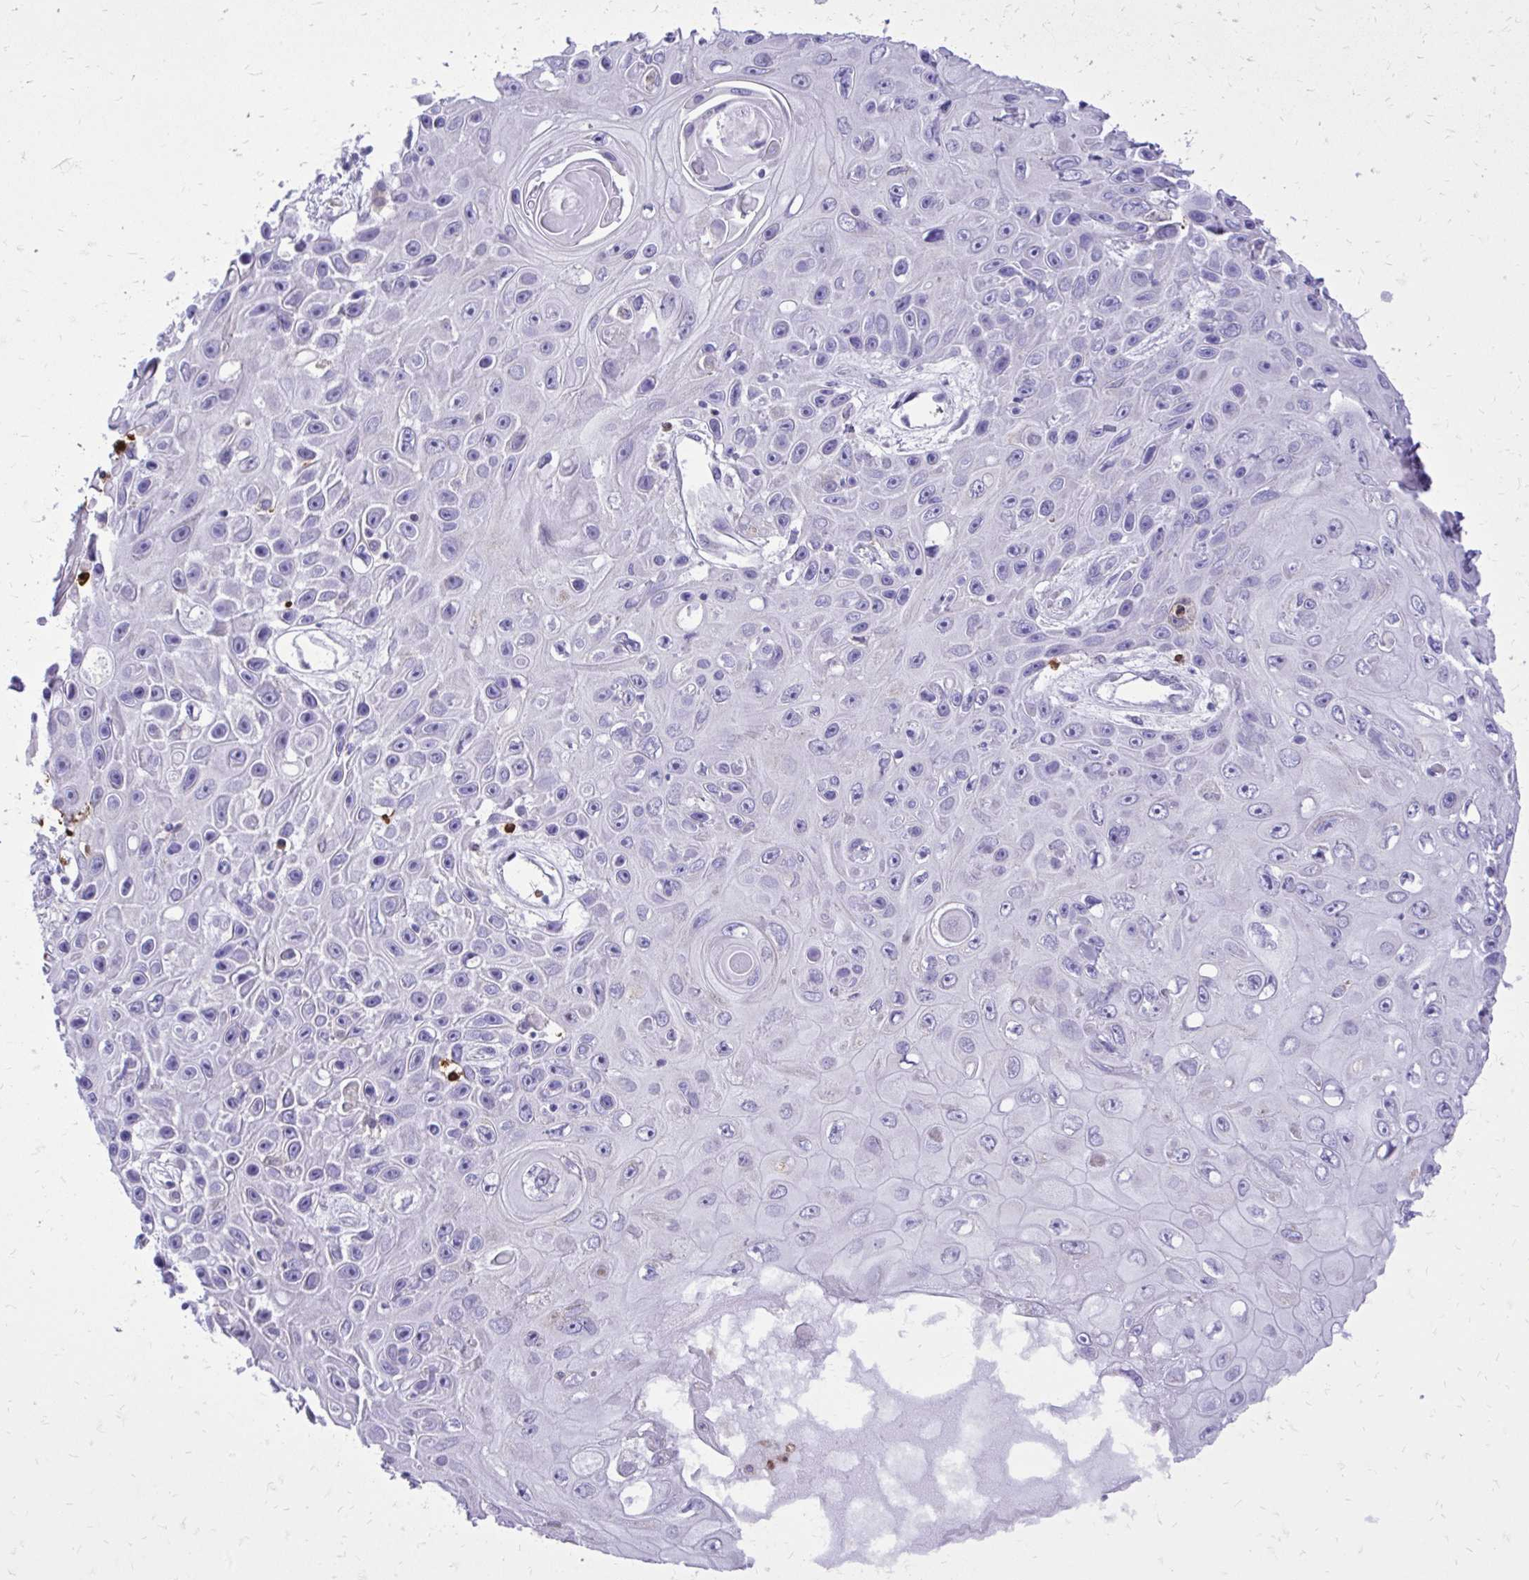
{"staining": {"intensity": "negative", "quantity": "none", "location": "none"}, "tissue": "skin cancer", "cell_type": "Tumor cells", "image_type": "cancer", "snomed": [{"axis": "morphology", "description": "Squamous cell carcinoma, NOS"}, {"axis": "topography", "description": "Skin"}], "caption": "IHC photomicrograph of neoplastic tissue: skin cancer (squamous cell carcinoma) stained with DAB shows no significant protein positivity in tumor cells.", "gene": "CAT", "patient": {"sex": "male", "age": 82}}